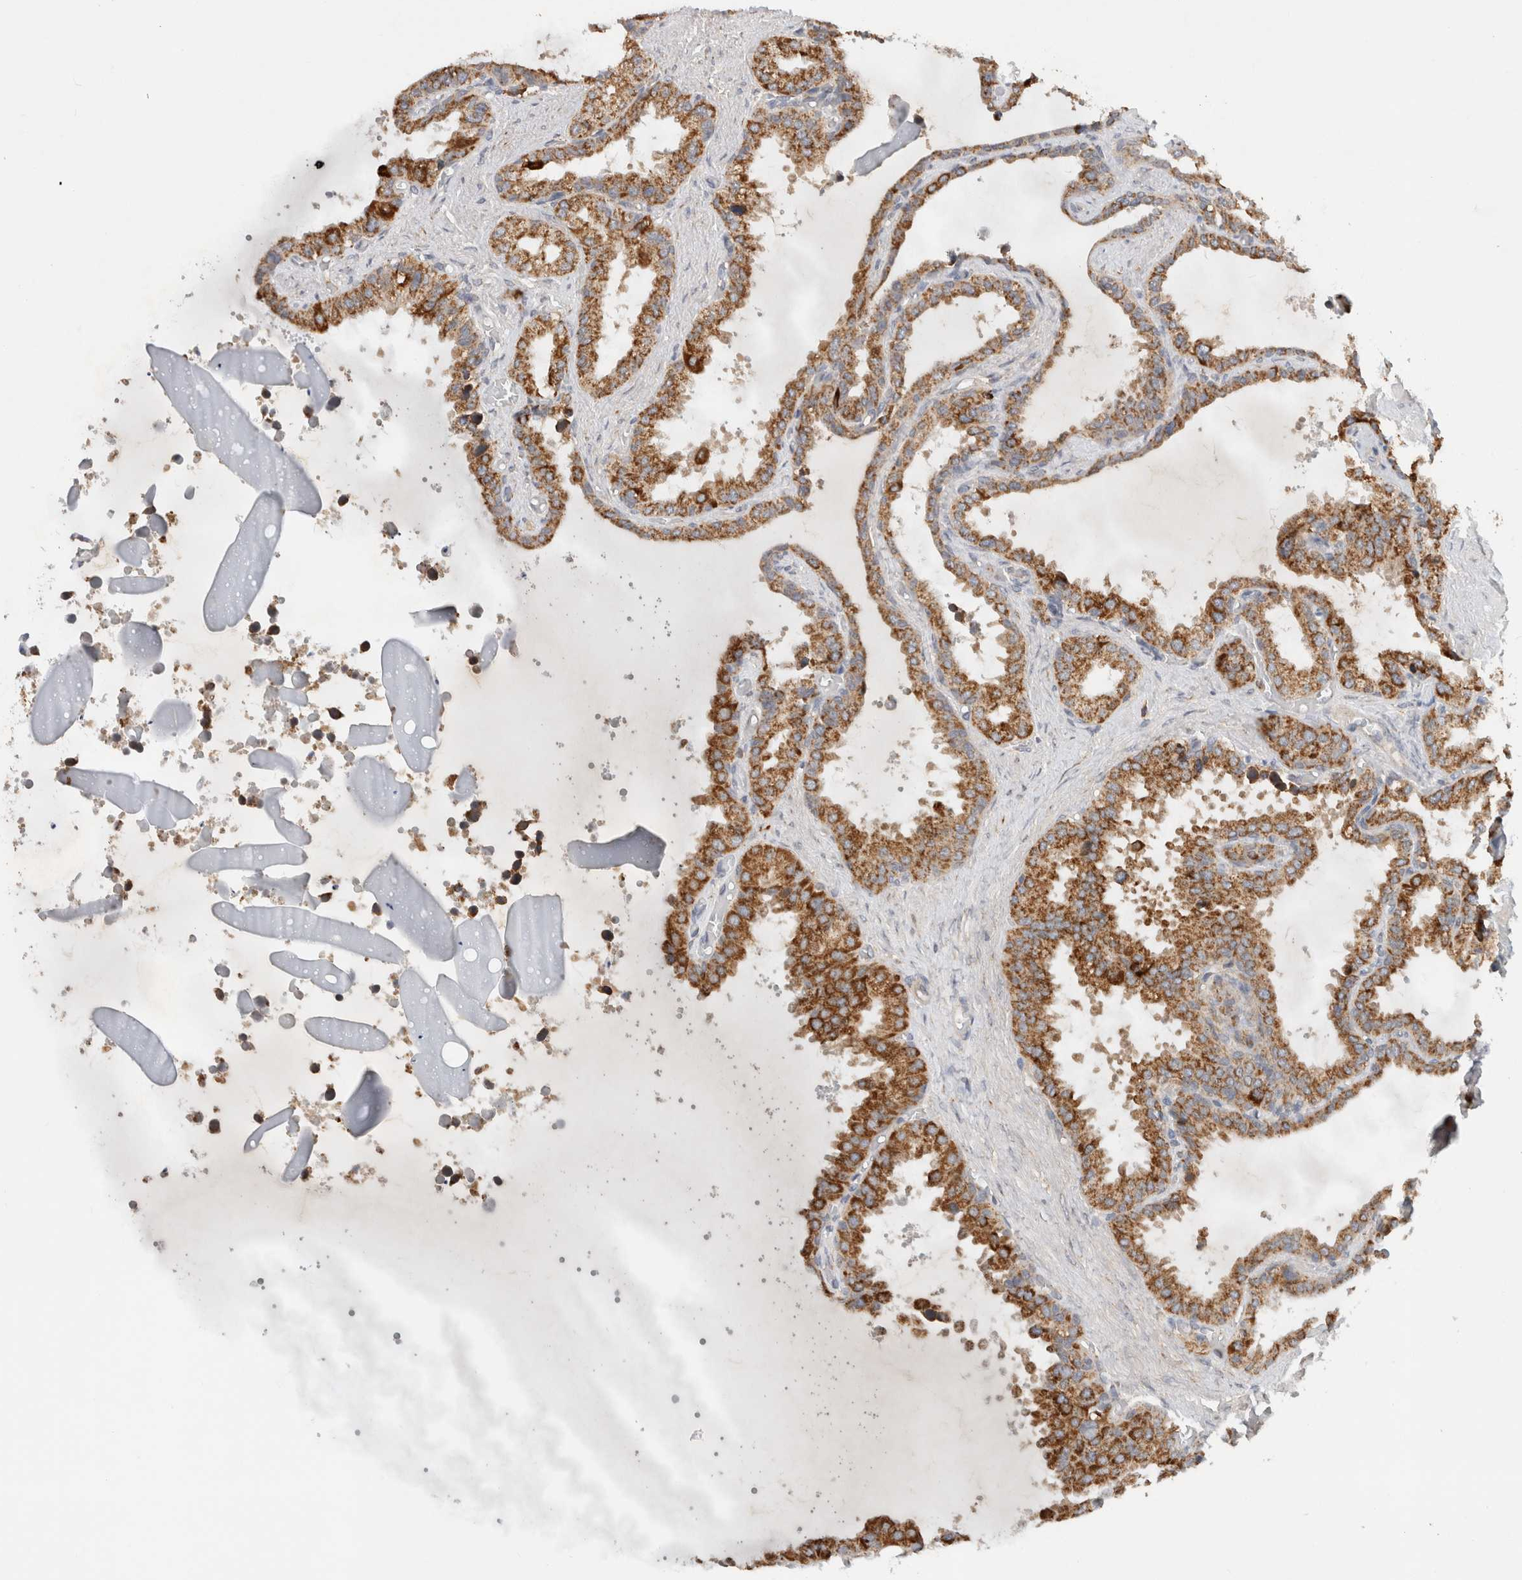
{"staining": {"intensity": "strong", "quantity": ">75%", "location": "cytoplasmic/membranous"}, "tissue": "seminal vesicle", "cell_type": "Glandular cells", "image_type": "normal", "snomed": [{"axis": "morphology", "description": "Normal tissue, NOS"}, {"axis": "topography", "description": "Seminal veicle"}], "caption": "Protein expression analysis of unremarkable seminal vesicle displays strong cytoplasmic/membranous positivity in approximately >75% of glandular cells.", "gene": "AMPD1", "patient": {"sex": "male", "age": 46}}